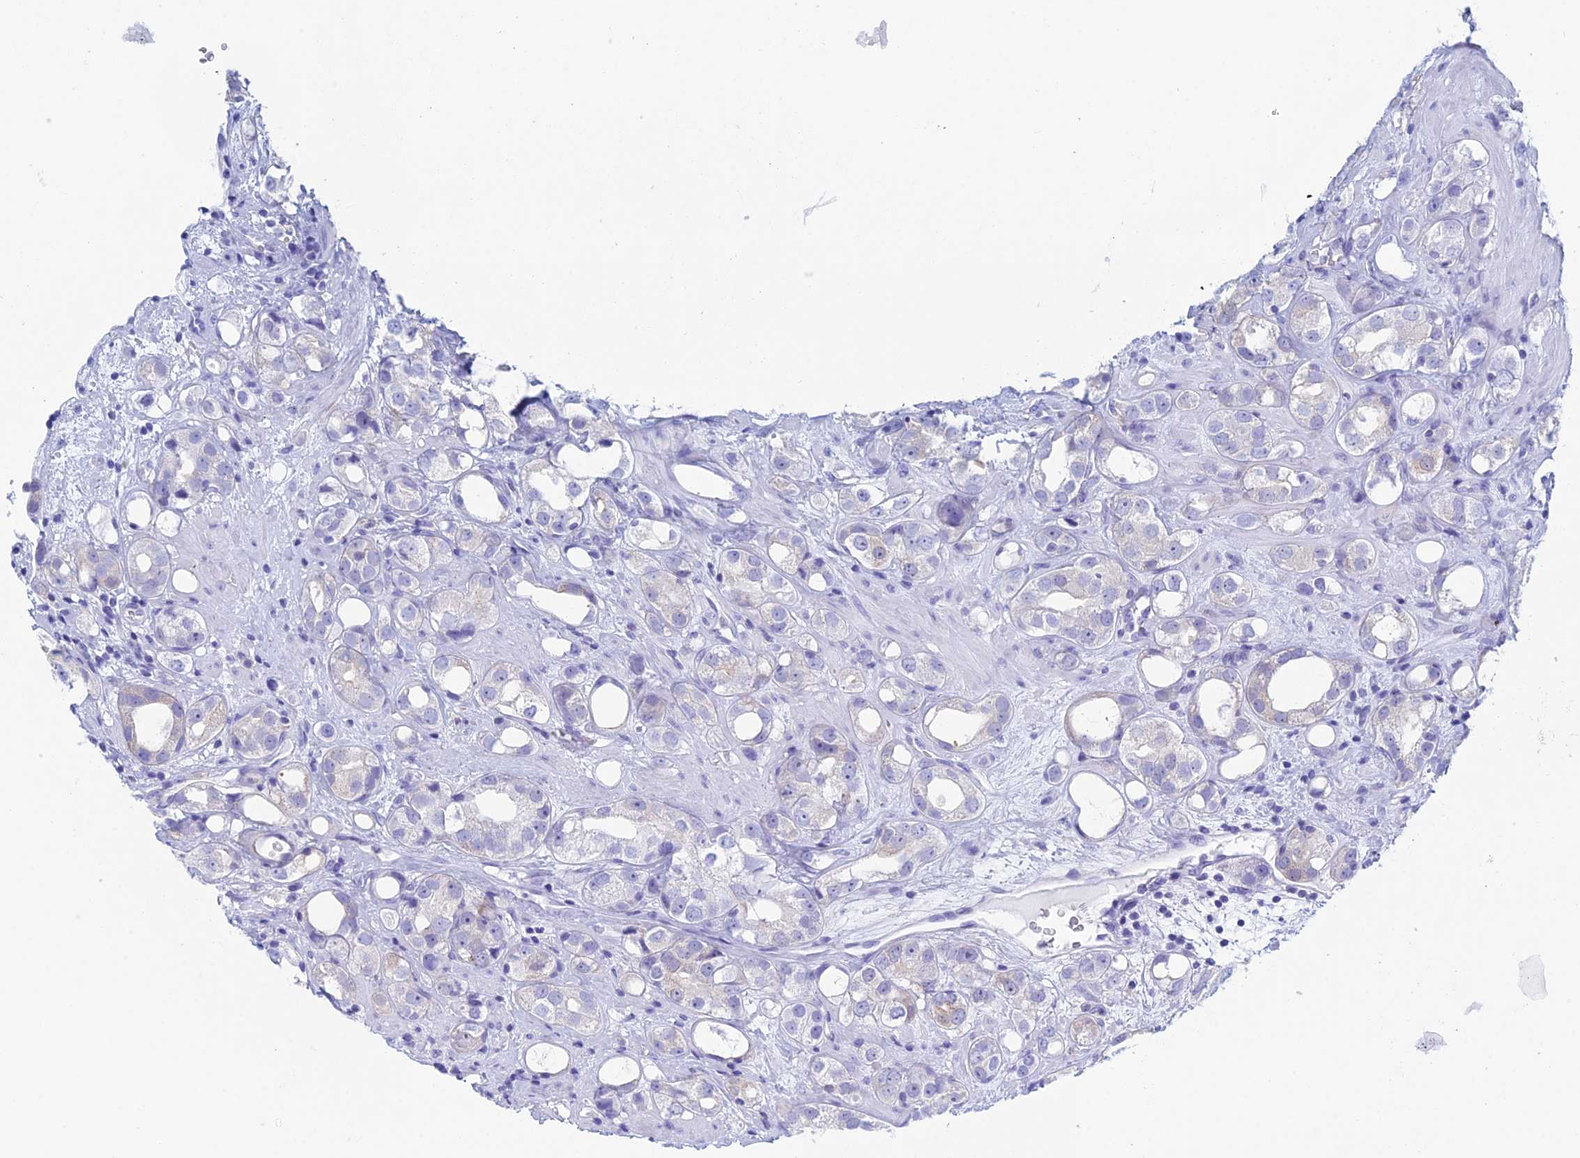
{"staining": {"intensity": "moderate", "quantity": "<25%", "location": "cytoplasmic/membranous"}, "tissue": "prostate cancer", "cell_type": "Tumor cells", "image_type": "cancer", "snomed": [{"axis": "morphology", "description": "Adenocarcinoma, NOS"}, {"axis": "topography", "description": "Prostate"}], "caption": "Immunohistochemistry (IHC) micrograph of human prostate cancer (adenocarcinoma) stained for a protein (brown), which shows low levels of moderate cytoplasmic/membranous expression in about <25% of tumor cells.", "gene": "KCNK17", "patient": {"sex": "male", "age": 79}}